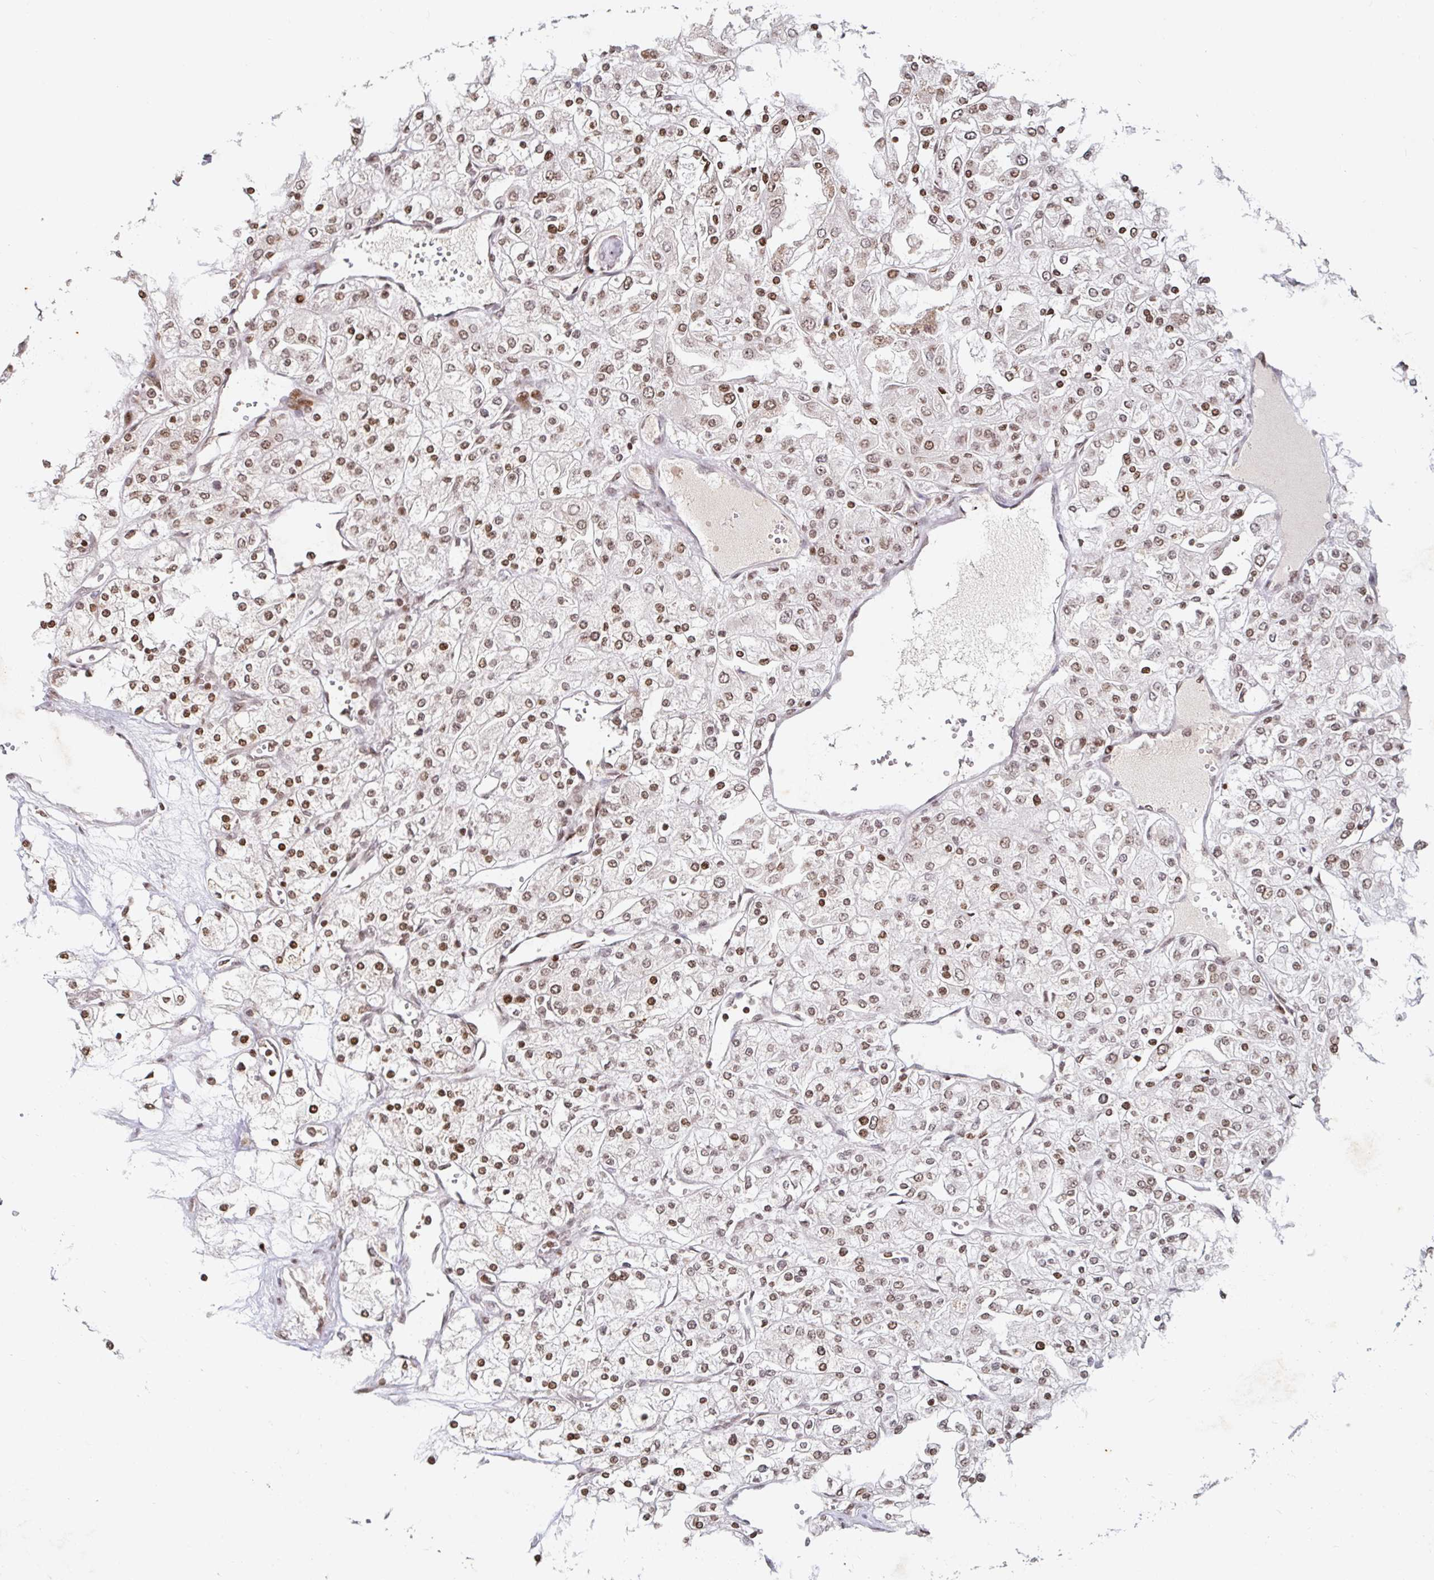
{"staining": {"intensity": "moderate", "quantity": ">75%", "location": "nuclear"}, "tissue": "renal cancer", "cell_type": "Tumor cells", "image_type": "cancer", "snomed": [{"axis": "morphology", "description": "Adenocarcinoma, NOS"}, {"axis": "topography", "description": "Kidney"}], "caption": "Protein staining demonstrates moderate nuclear expression in about >75% of tumor cells in renal cancer (adenocarcinoma).", "gene": "C19orf53", "patient": {"sex": "male", "age": 80}}